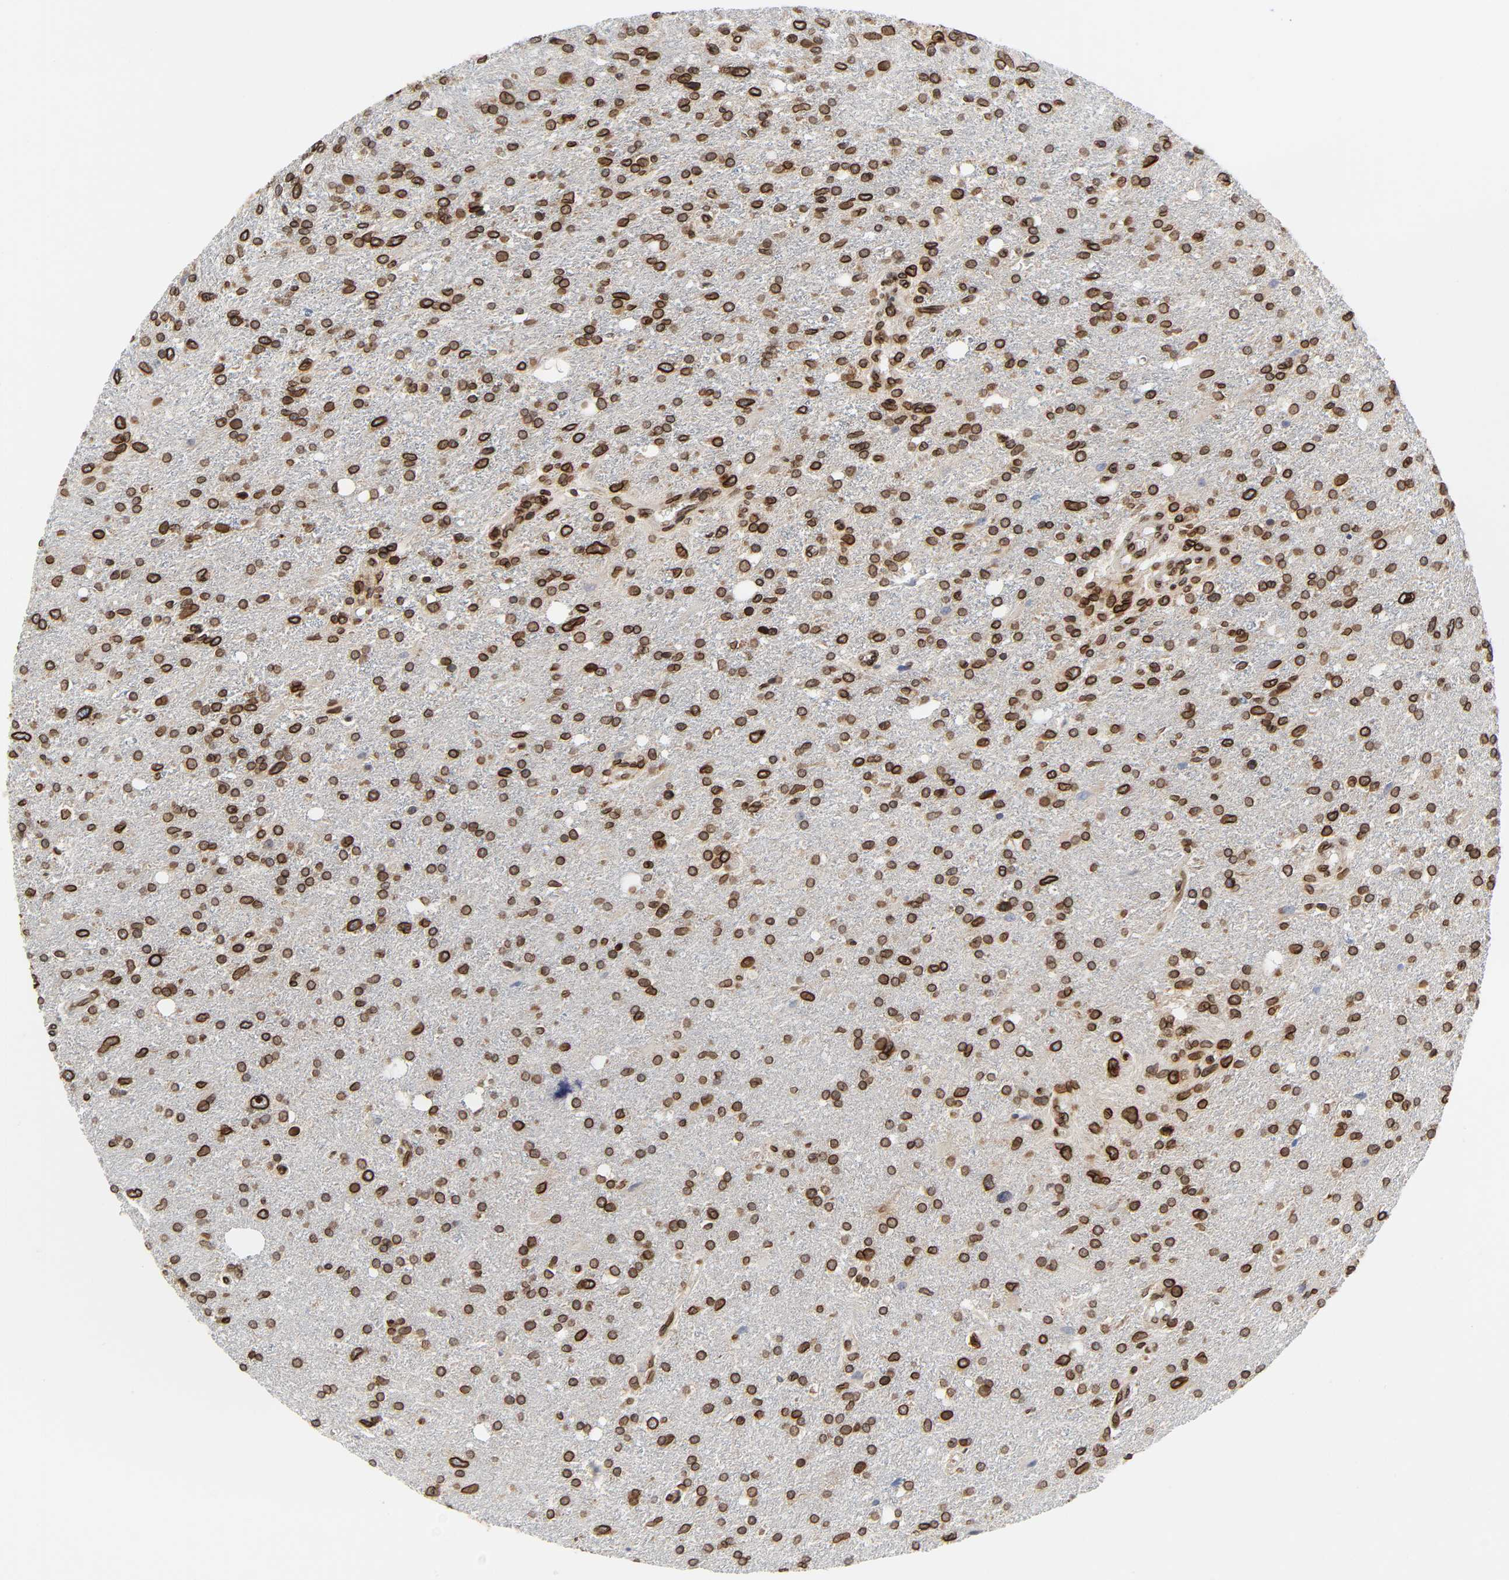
{"staining": {"intensity": "strong", "quantity": ">75%", "location": "cytoplasmic/membranous,nuclear"}, "tissue": "glioma", "cell_type": "Tumor cells", "image_type": "cancer", "snomed": [{"axis": "morphology", "description": "Glioma, malignant, High grade"}, {"axis": "topography", "description": "Cerebral cortex"}], "caption": "Tumor cells exhibit strong cytoplasmic/membranous and nuclear staining in approximately >75% of cells in glioma. The staining is performed using DAB brown chromogen to label protein expression. The nuclei are counter-stained blue using hematoxylin.", "gene": "RANGAP1", "patient": {"sex": "male", "age": 76}}